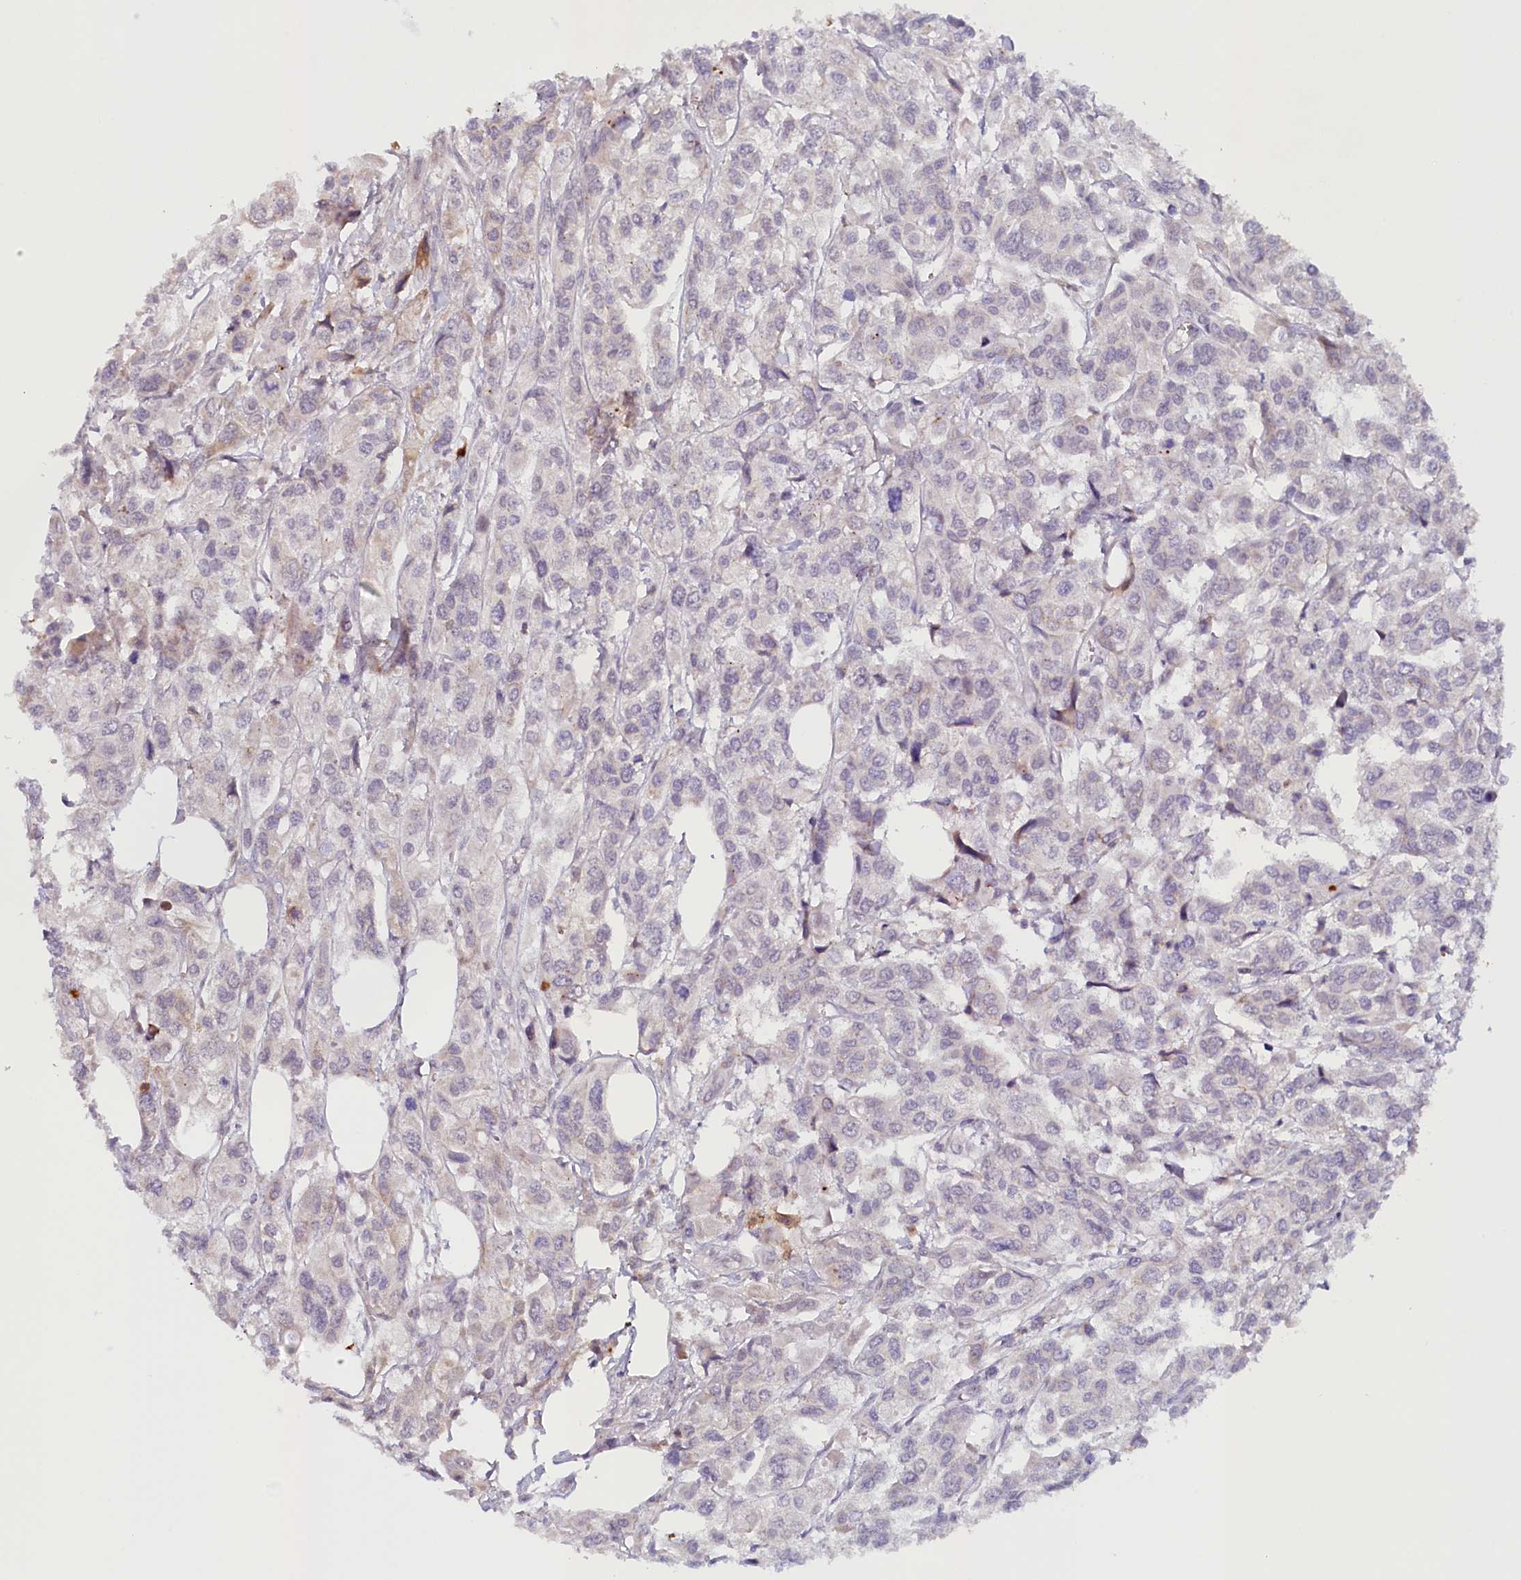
{"staining": {"intensity": "strong", "quantity": "<25%", "location": "cytoplasmic/membranous"}, "tissue": "urothelial cancer", "cell_type": "Tumor cells", "image_type": "cancer", "snomed": [{"axis": "morphology", "description": "Urothelial carcinoma, High grade"}, {"axis": "topography", "description": "Urinary bladder"}], "caption": "The histopathology image displays immunohistochemical staining of urothelial cancer. There is strong cytoplasmic/membranous positivity is seen in about <25% of tumor cells. (Stains: DAB (3,3'-diaminobenzidine) in brown, nuclei in blue, Microscopy: brightfield microscopy at high magnification).", "gene": "PSAPL1", "patient": {"sex": "male", "age": 67}}